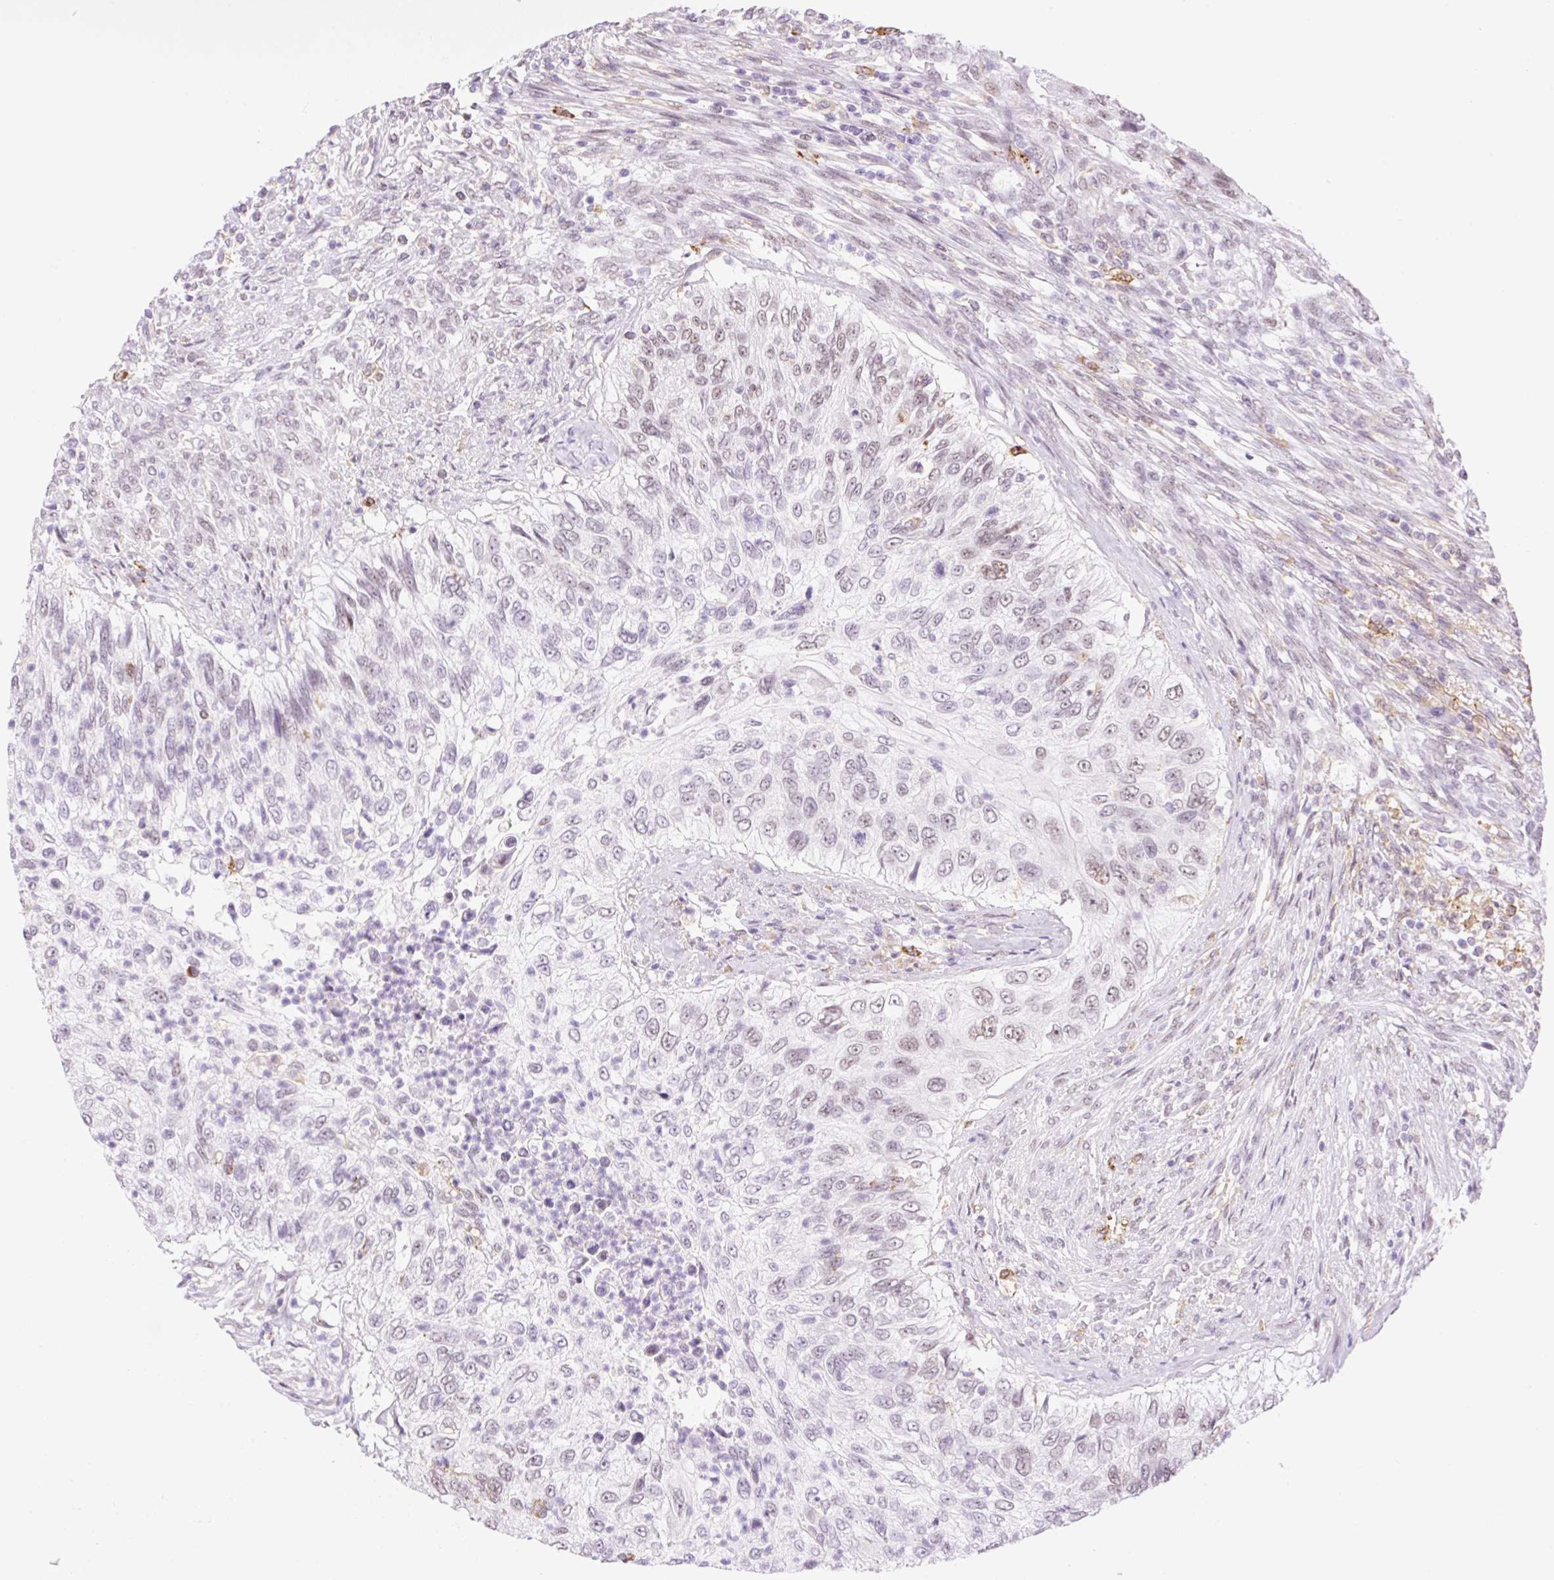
{"staining": {"intensity": "weak", "quantity": "25%-75%", "location": "nuclear"}, "tissue": "urothelial cancer", "cell_type": "Tumor cells", "image_type": "cancer", "snomed": [{"axis": "morphology", "description": "Urothelial carcinoma, High grade"}, {"axis": "topography", "description": "Urinary bladder"}], "caption": "Immunohistochemistry (IHC) of urothelial carcinoma (high-grade) displays low levels of weak nuclear staining in approximately 25%-75% of tumor cells.", "gene": "PALM3", "patient": {"sex": "female", "age": 60}}